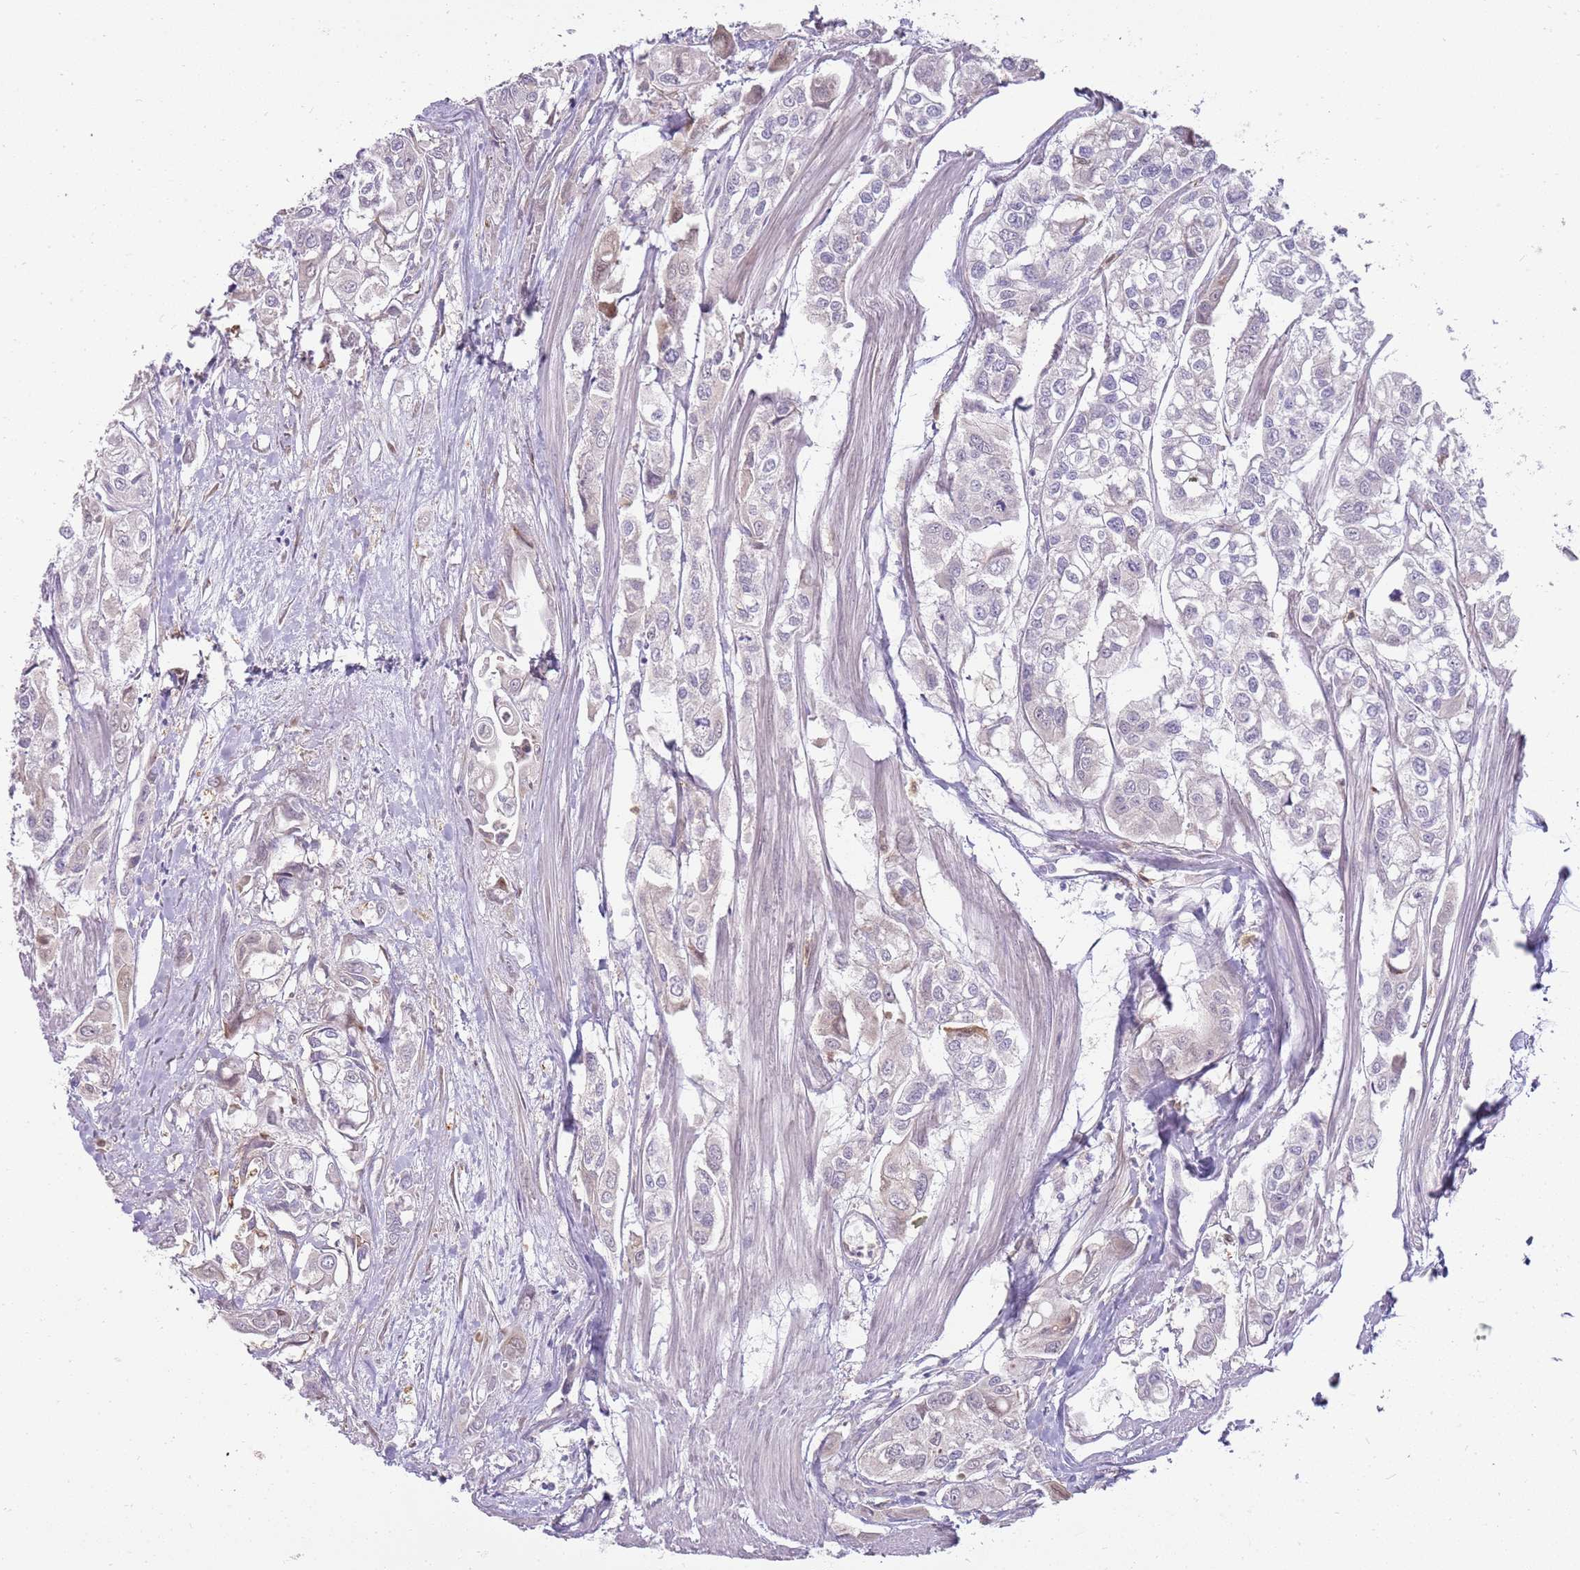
{"staining": {"intensity": "negative", "quantity": "none", "location": "none"}, "tissue": "urothelial cancer", "cell_type": "Tumor cells", "image_type": "cancer", "snomed": [{"axis": "morphology", "description": "Urothelial carcinoma, High grade"}, {"axis": "topography", "description": "Urinary bladder"}], "caption": "IHC of human urothelial cancer reveals no expression in tumor cells.", "gene": "DIPK1C", "patient": {"sex": "male", "age": 67}}